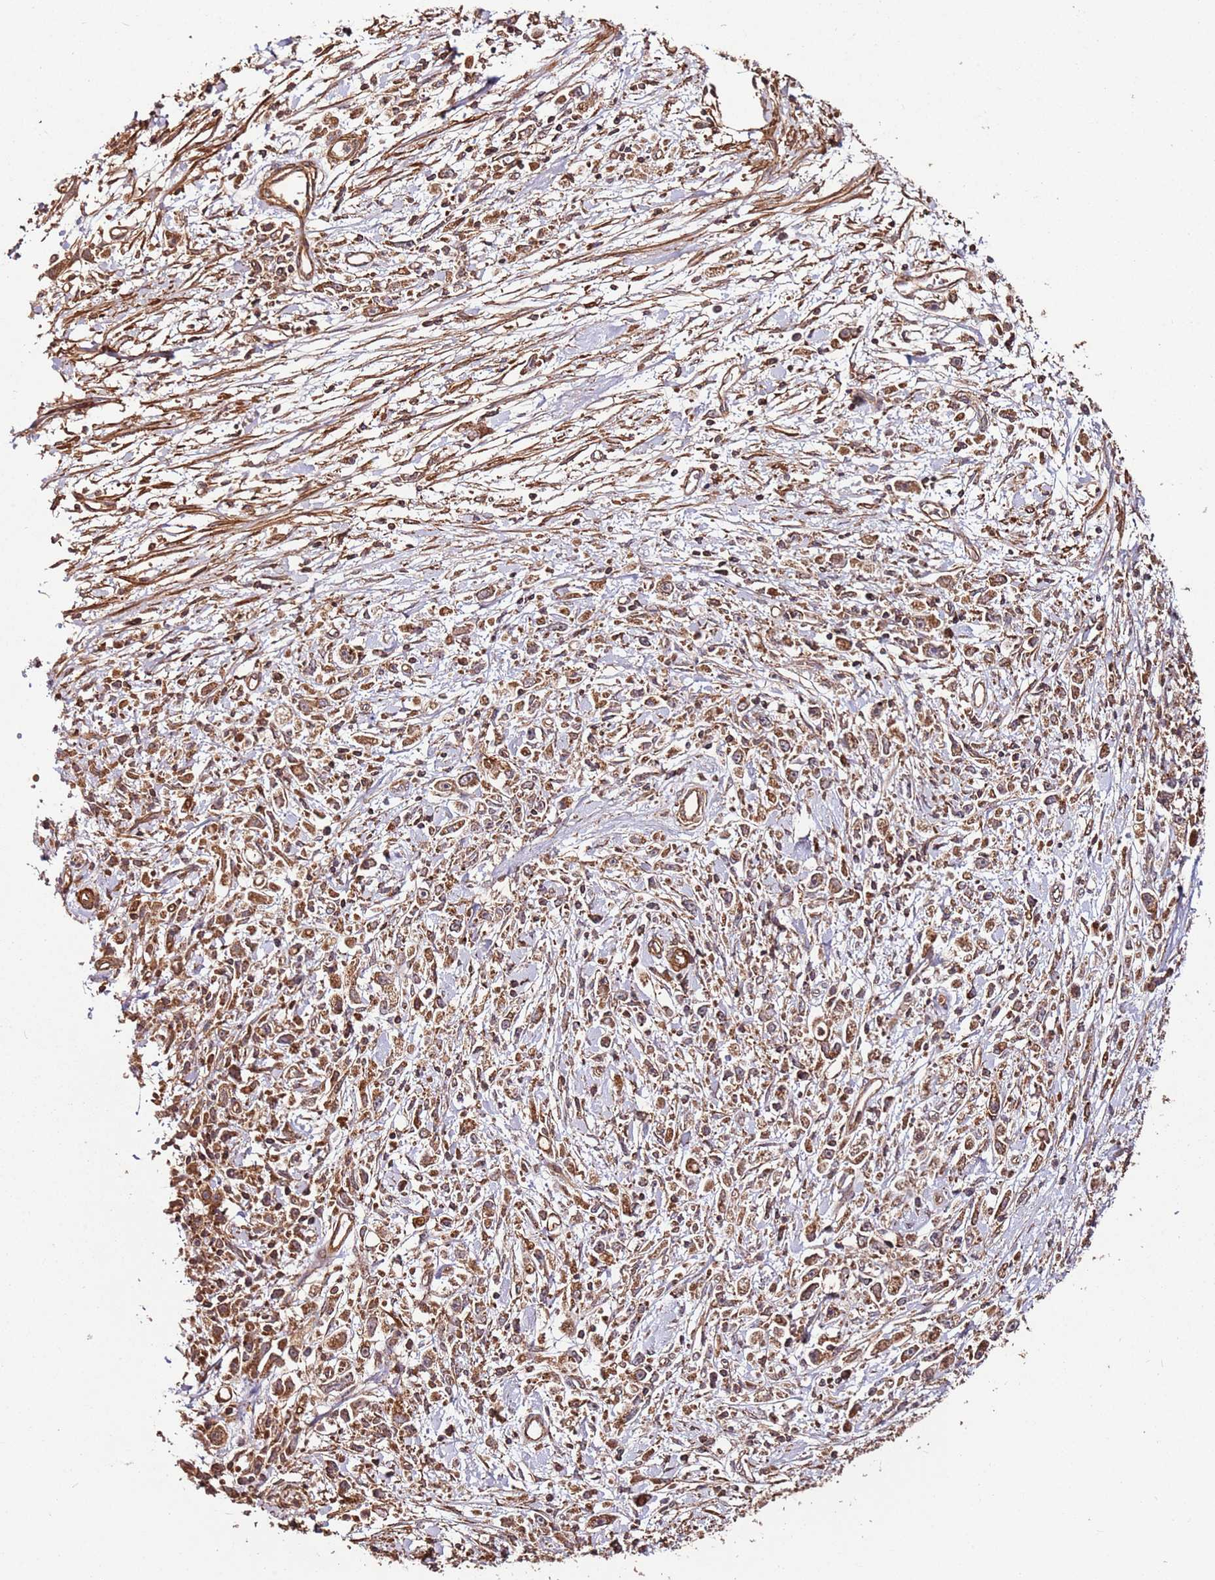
{"staining": {"intensity": "moderate", "quantity": ">75%", "location": "cytoplasmic/membranous"}, "tissue": "stomach cancer", "cell_type": "Tumor cells", "image_type": "cancer", "snomed": [{"axis": "morphology", "description": "Adenocarcinoma, NOS"}, {"axis": "topography", "description": "Stomach"}], "caption": "Adenocarcinoma (stomach) stained with immunohistochemistry demonstrates moderate cytoplasmic/membranous expression in about >75% of tumor cells. Immunohistochemistry stains the protein in brown and the nuclei are stained blue.", "gene": "FAM186A", "patient": {"sex": "female", "age": 59}}